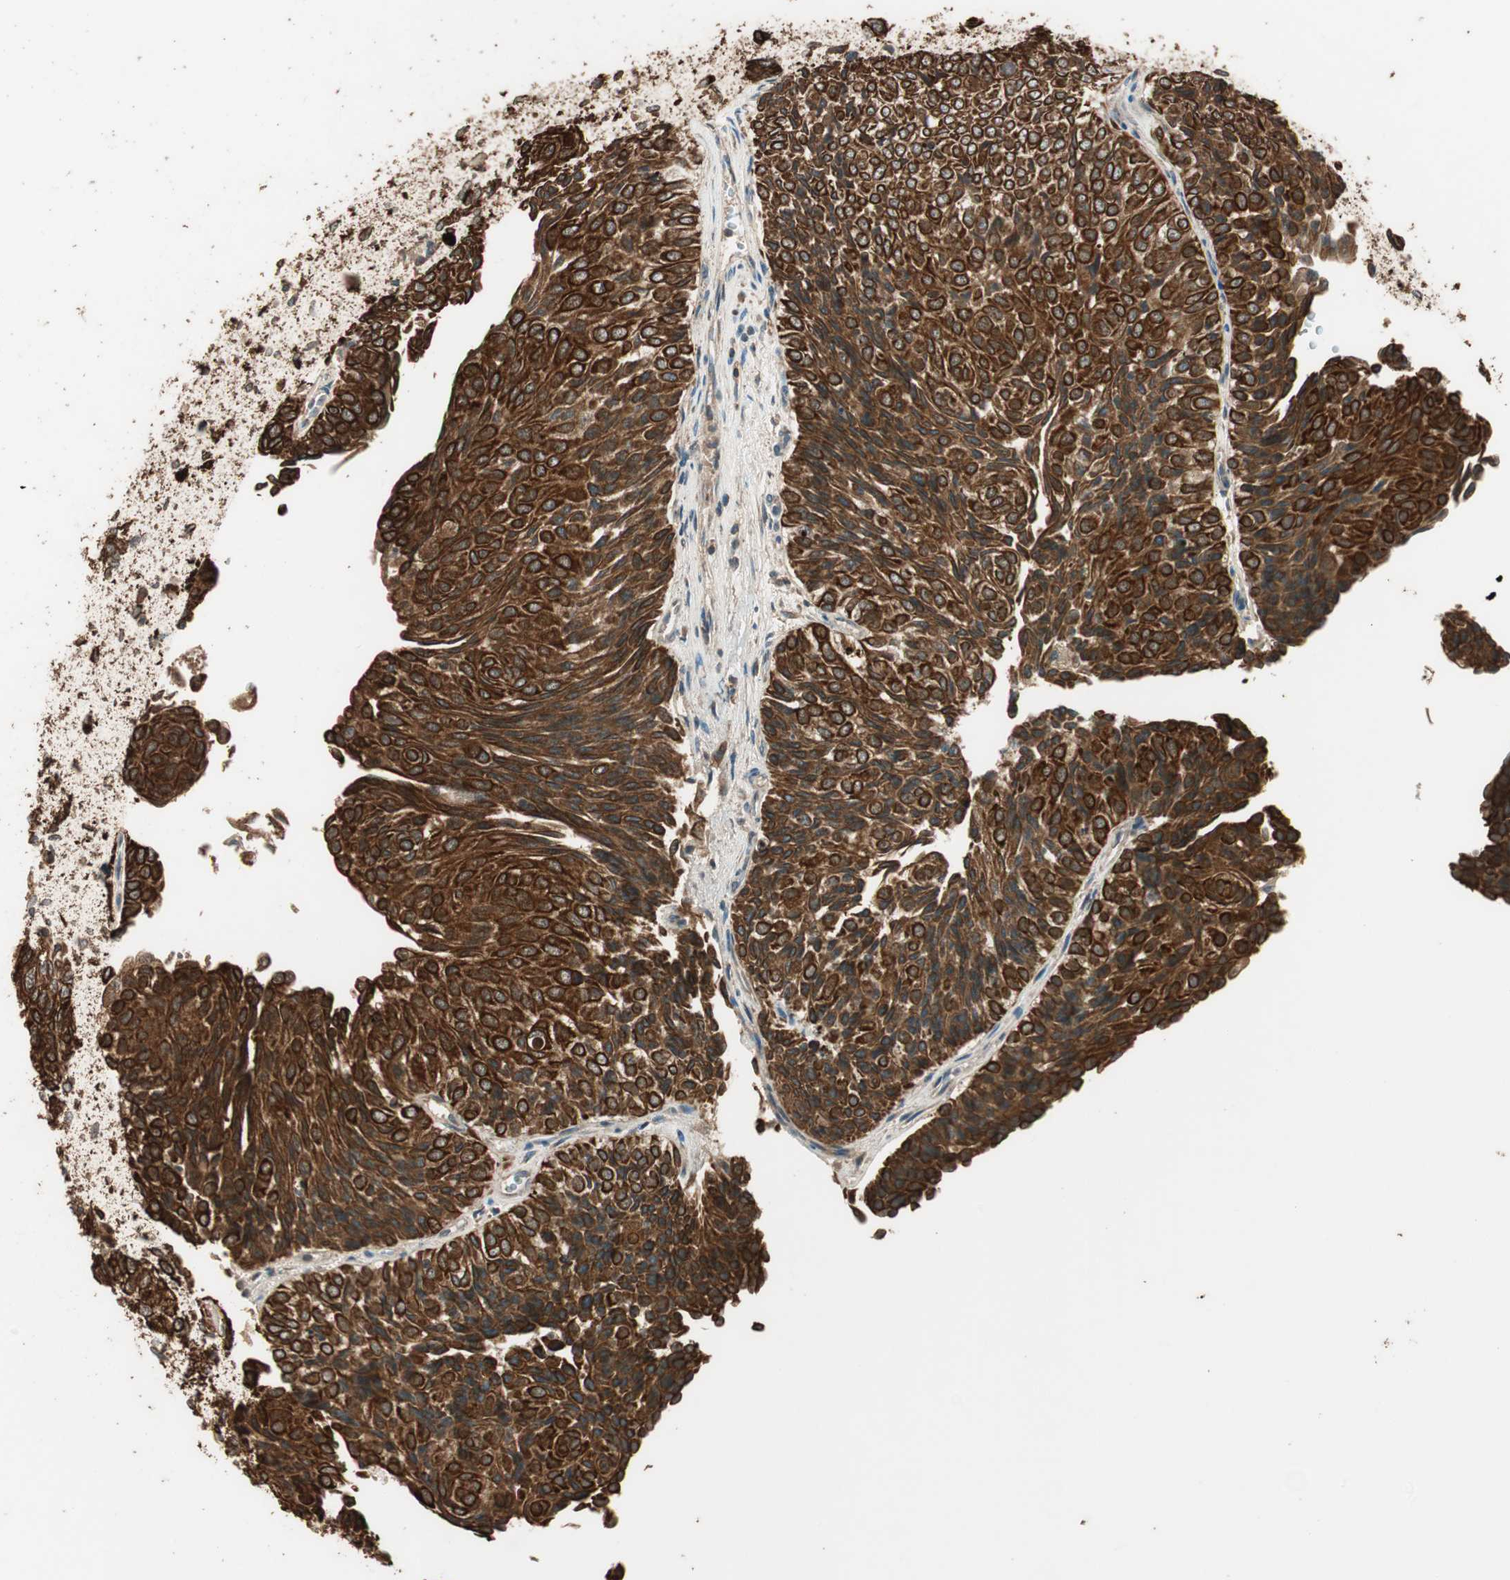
{"staining": {"intensity": "strong", "quantity": ">75%", "location": "cytoplasmic/membranous"}, "tissue": "urothelial cancer", "cell_type": "Tumor cells", "image_type": "cancer", "snomed": [{"axis": "morphology", "description": "Urothelial carcinoma, Low grade"}, {"axis": "topography", "description": "Urinary bladder"}], "caption": "Immunohistochemical staining of human urothelial carcinoma (low-grade) displays strong cytoplasmic/membranous protein expression in about >75% of tumor cells.", "gene": "TRIM21", "patient": {"sex": "male", "age": 78}}